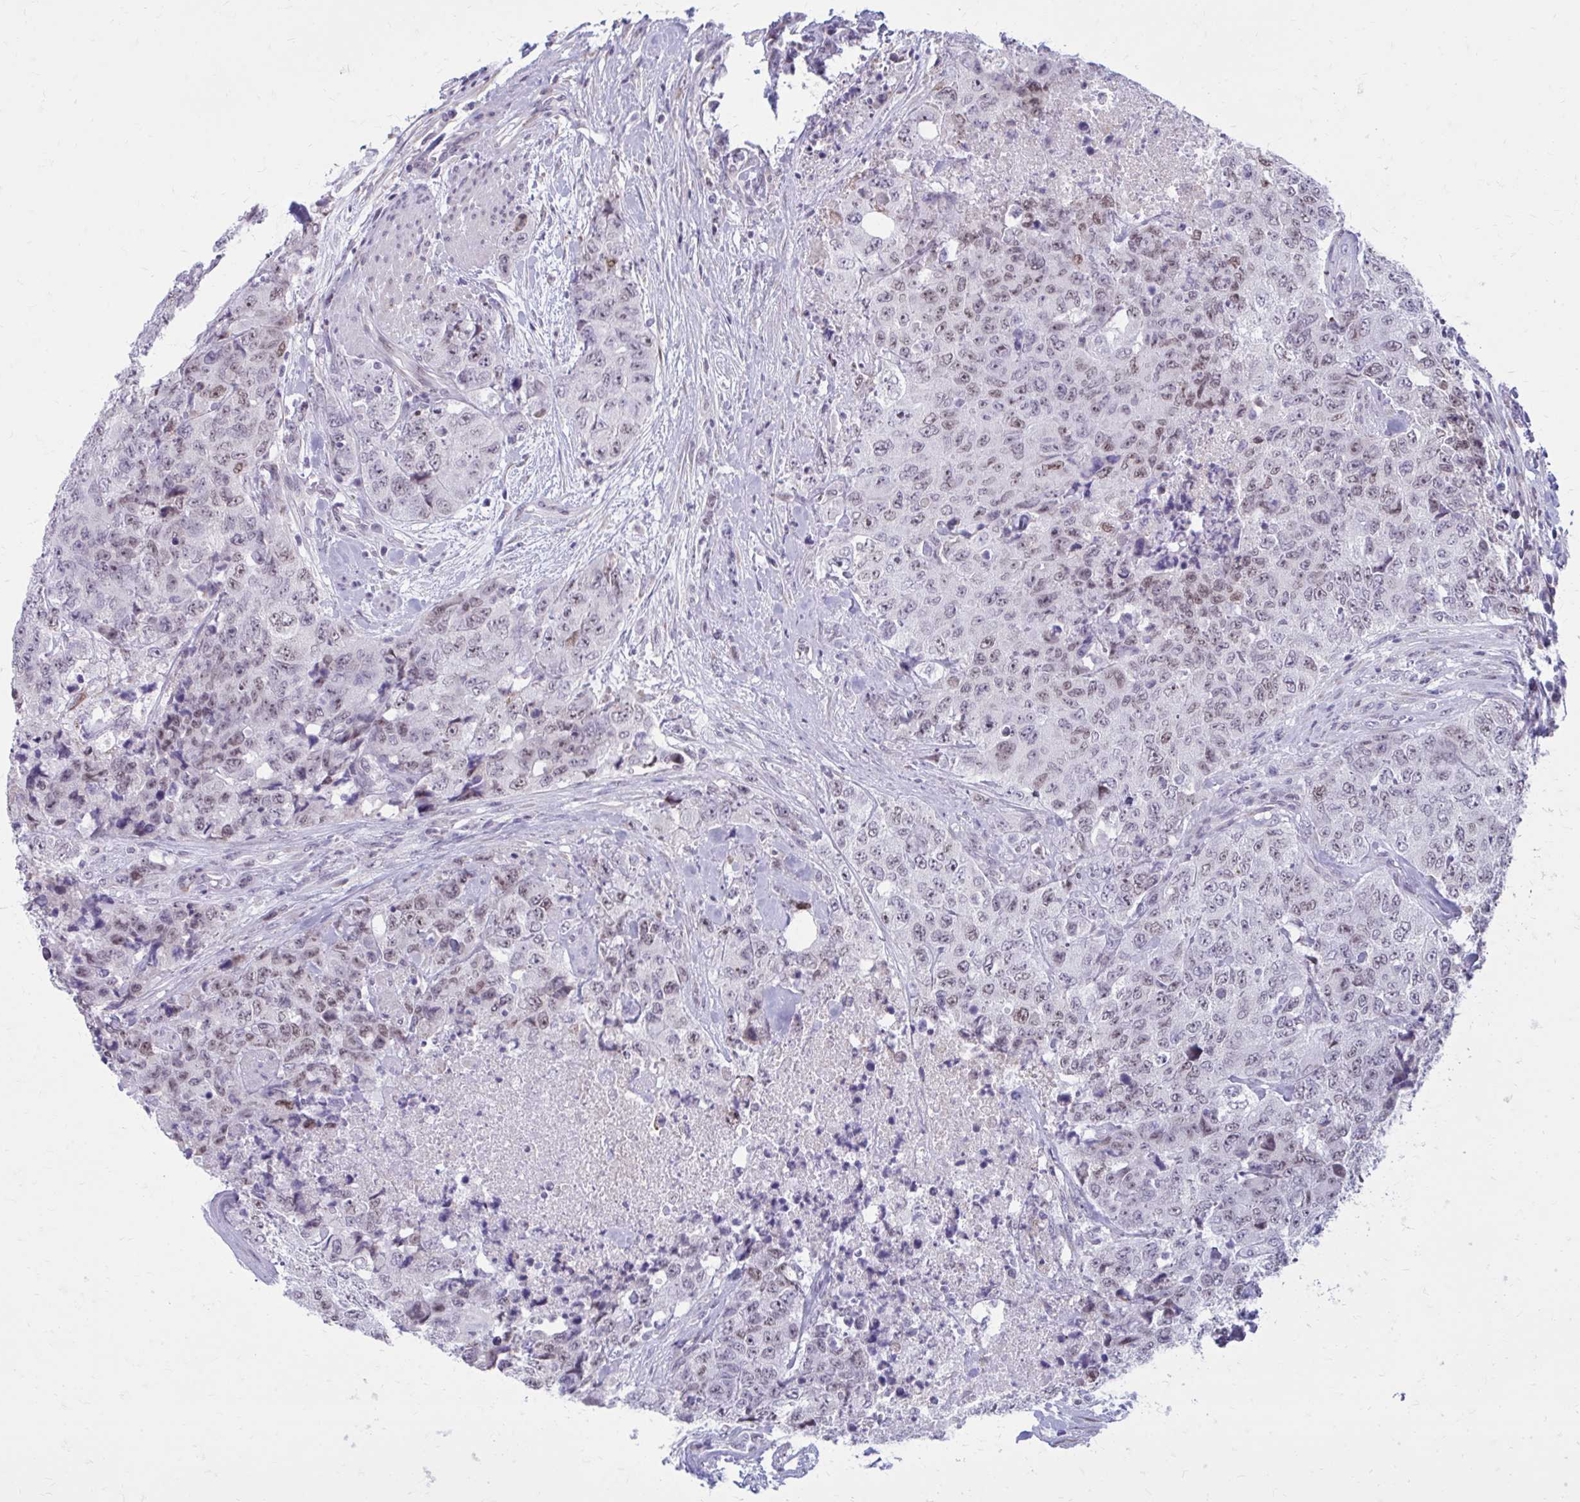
{"staining": {"intensity": "weak", "quantity": "25%-75%", "location": "nuclear"}, "tissue": "urothelial cancer", "cell_type": "Tumor cells", "image_type": "cancer", "snomed": [{"axis": "morphology", "description": "Urothelial carcinoma, High grade"}, {"axis": "topography", "description": "Urinary bladder"}], "caption": "The photomicrograph reveals a brown stain indicating the presence of a protein in the nuclear of tumor cells in urothelial cancer.", "gene": "PROSER1", "patient": {"sex": "female", "age": 78}}